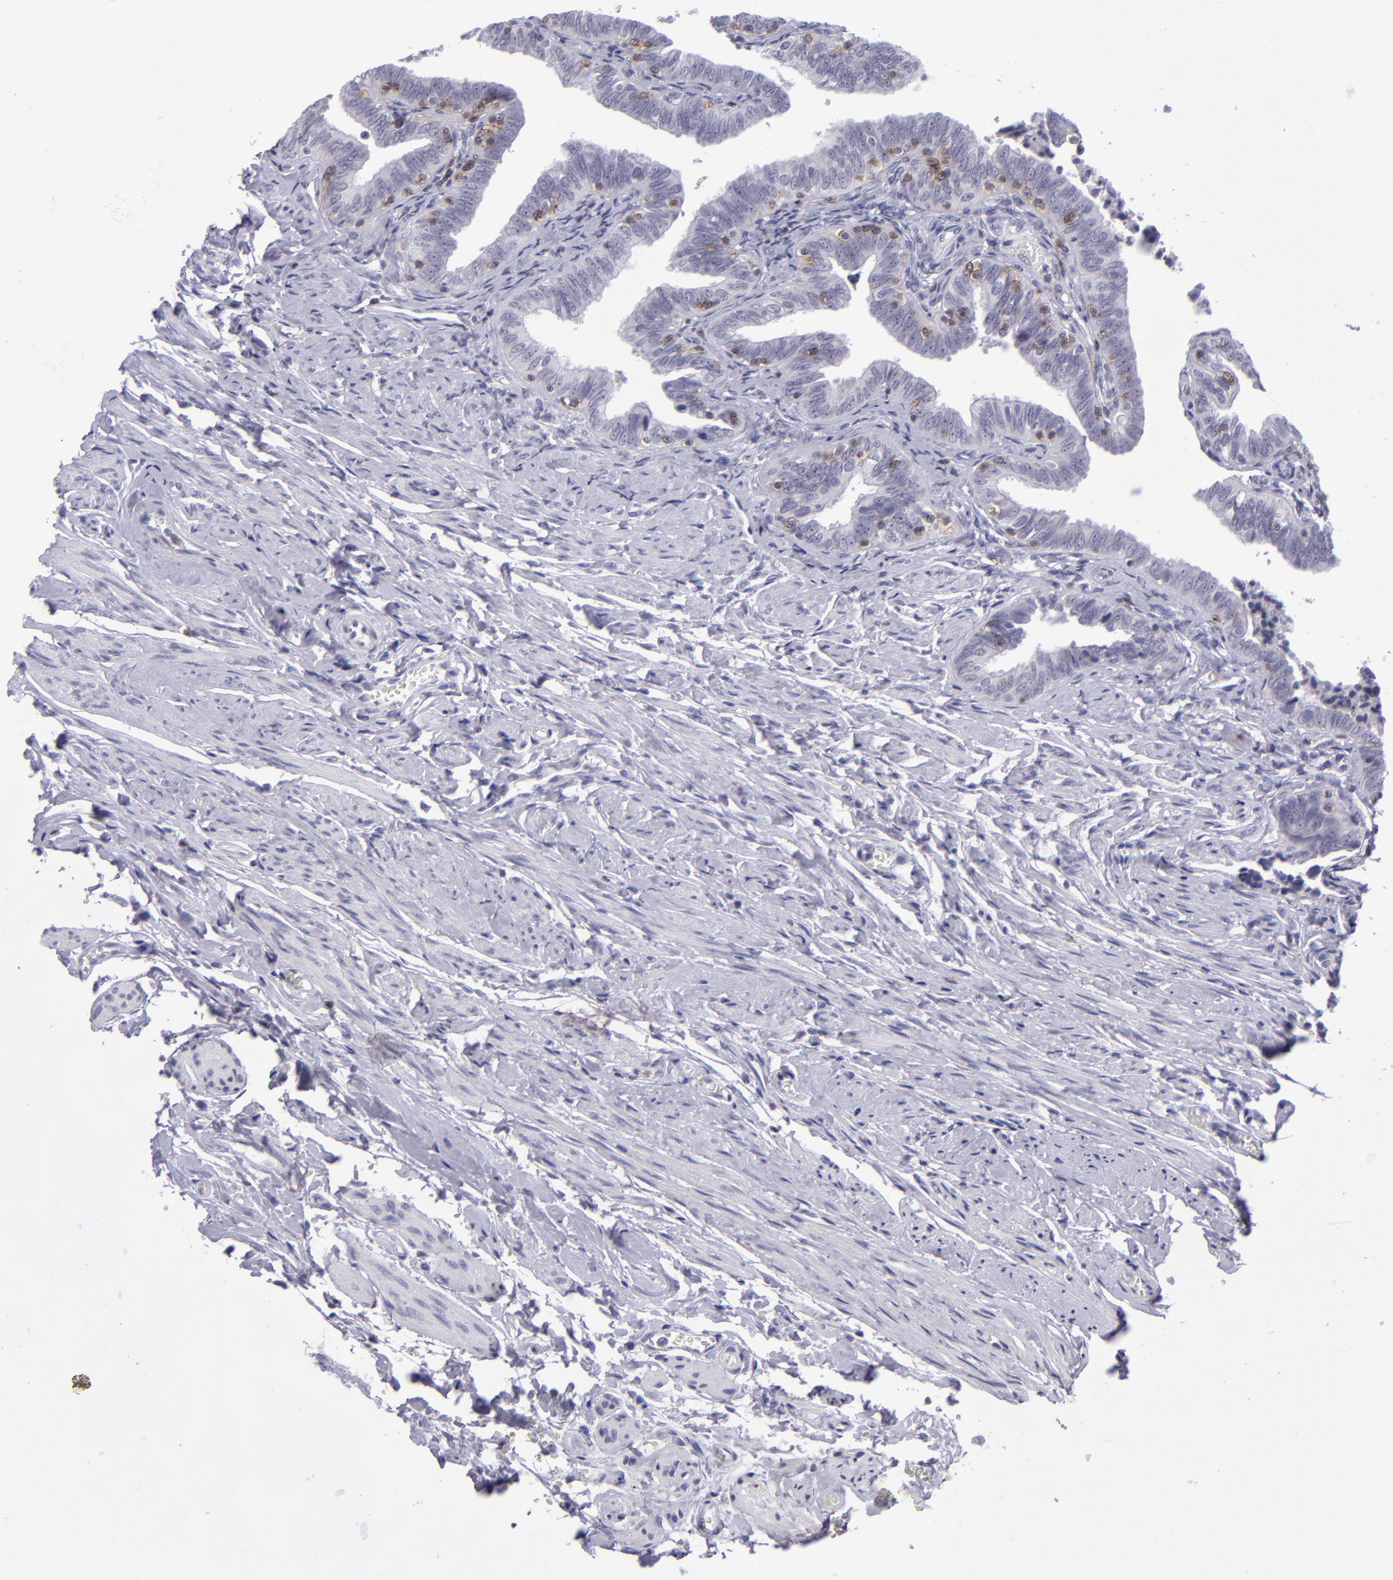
{"staining": {"intensity": "negative", "quantity": "none", "location": "none"}, "tissue": "fallopian tube", "cell_type": "Glandular cells", "image_type": "normal", "snomed": [{"axis": "morphology", "description": "Normal tissue, NOS"}, {"axis": "topography", "description": "Fallopian tube"}, {"axis": "topography", "description": "Ovary"}], "caption": "Normal fallopian tube was stained to show a protein in brown. There is no significant staining in glandular cells. Brightfield microscopy of immunohistochemistry (IHC) stained with DAB (3,3'-diaminobenzidine) (brown) and hematoxylin (blue), captured at high magnification.", "gene": "CD48", "patient": {"sex": "female", "age": 69}}